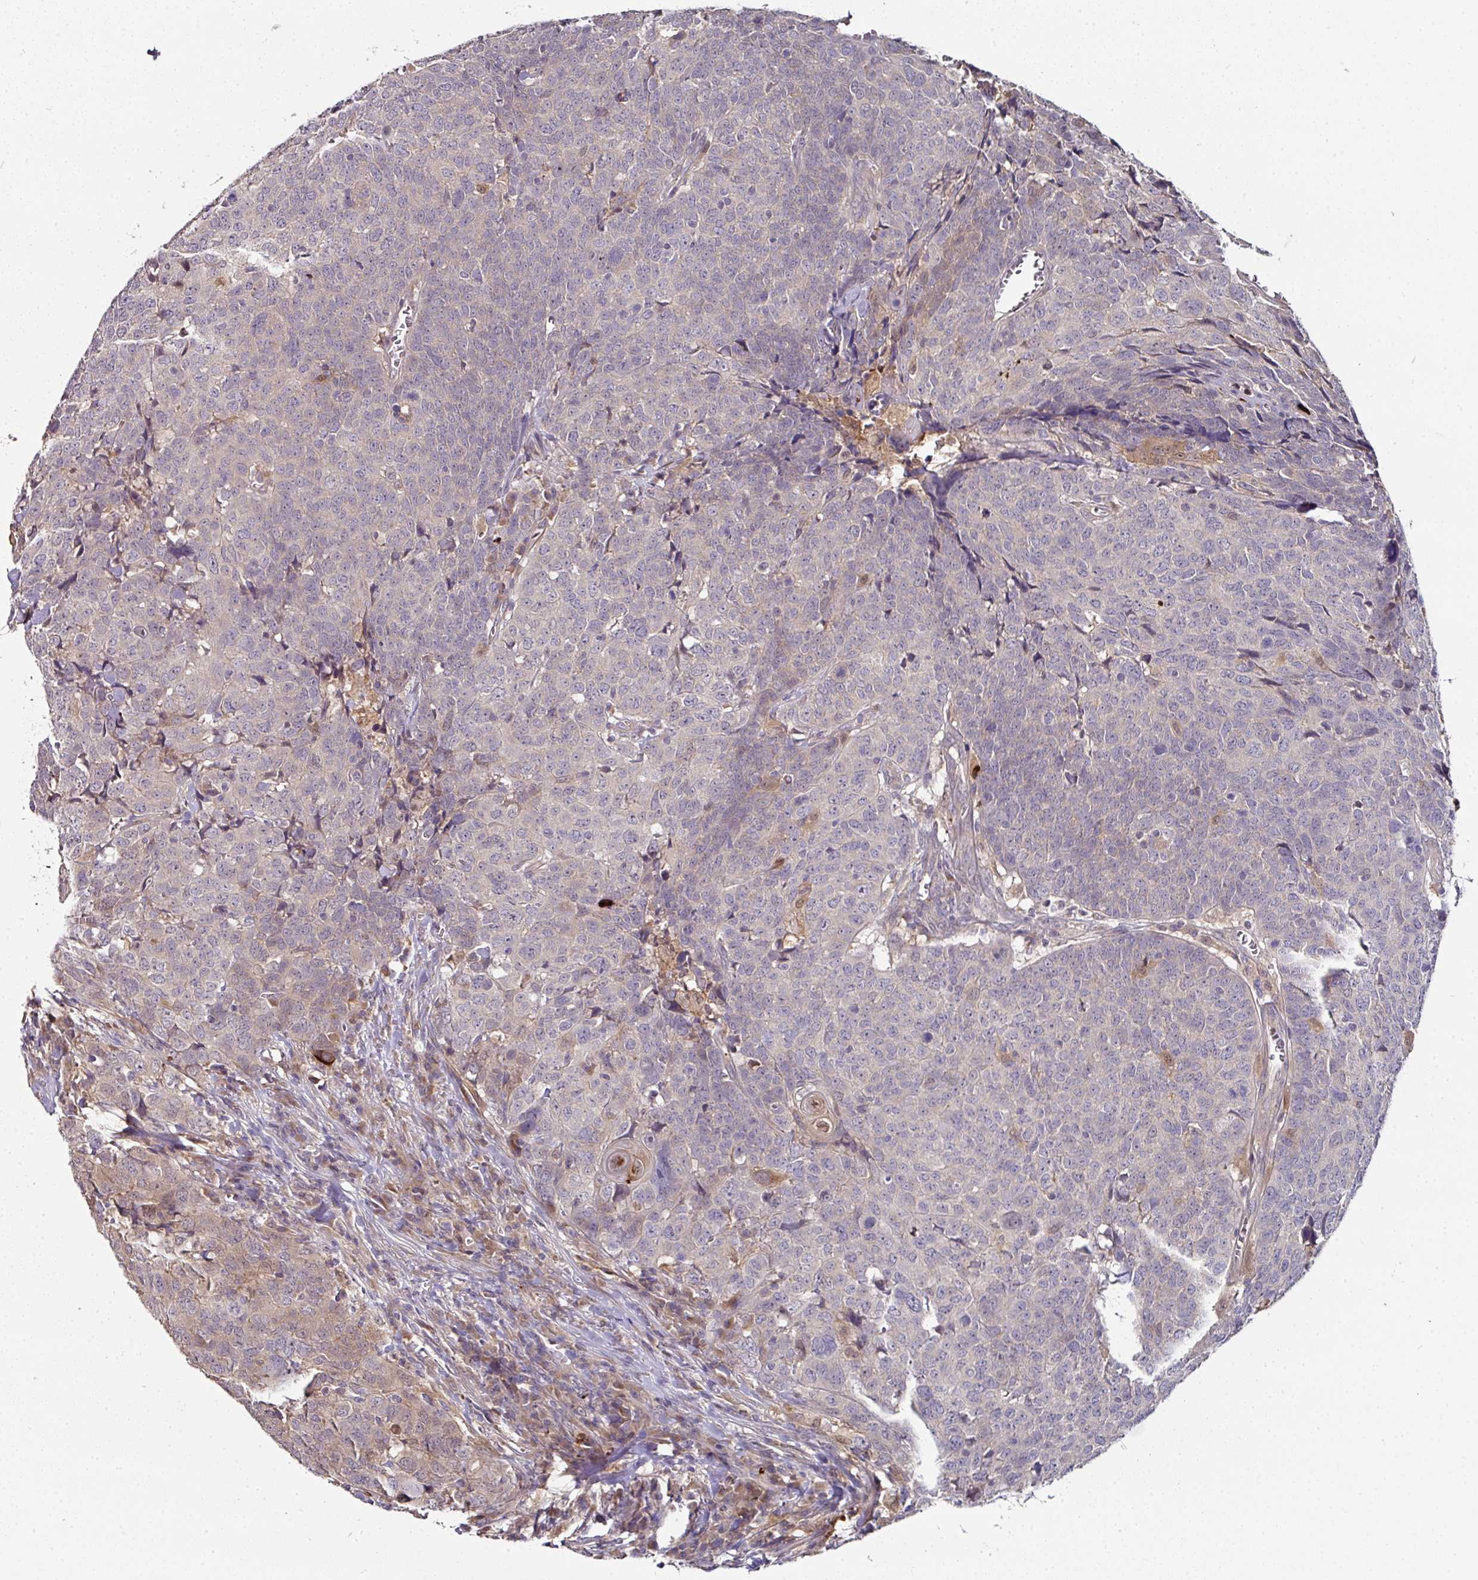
{"staining": {"intensity": "weak", "quantity": "<25%", "location": "cytoplasmic/membranous"}, "tissue": "head and neck cancer", "cell_type": "Tumor cells", "image_type": "cancer", "snomed": [{"axis": "morphology", "description": "Squamous cell carcinoma, NOS"}, {"axis": "topography", "description": "Head-Neck"}], "caption": "Image shows no significant protein positivity in tumor cells of squamous cell carcinoma (head and neck).", "gene": "CTDSP2", "patient": {"sex": "male", "age": 66}}